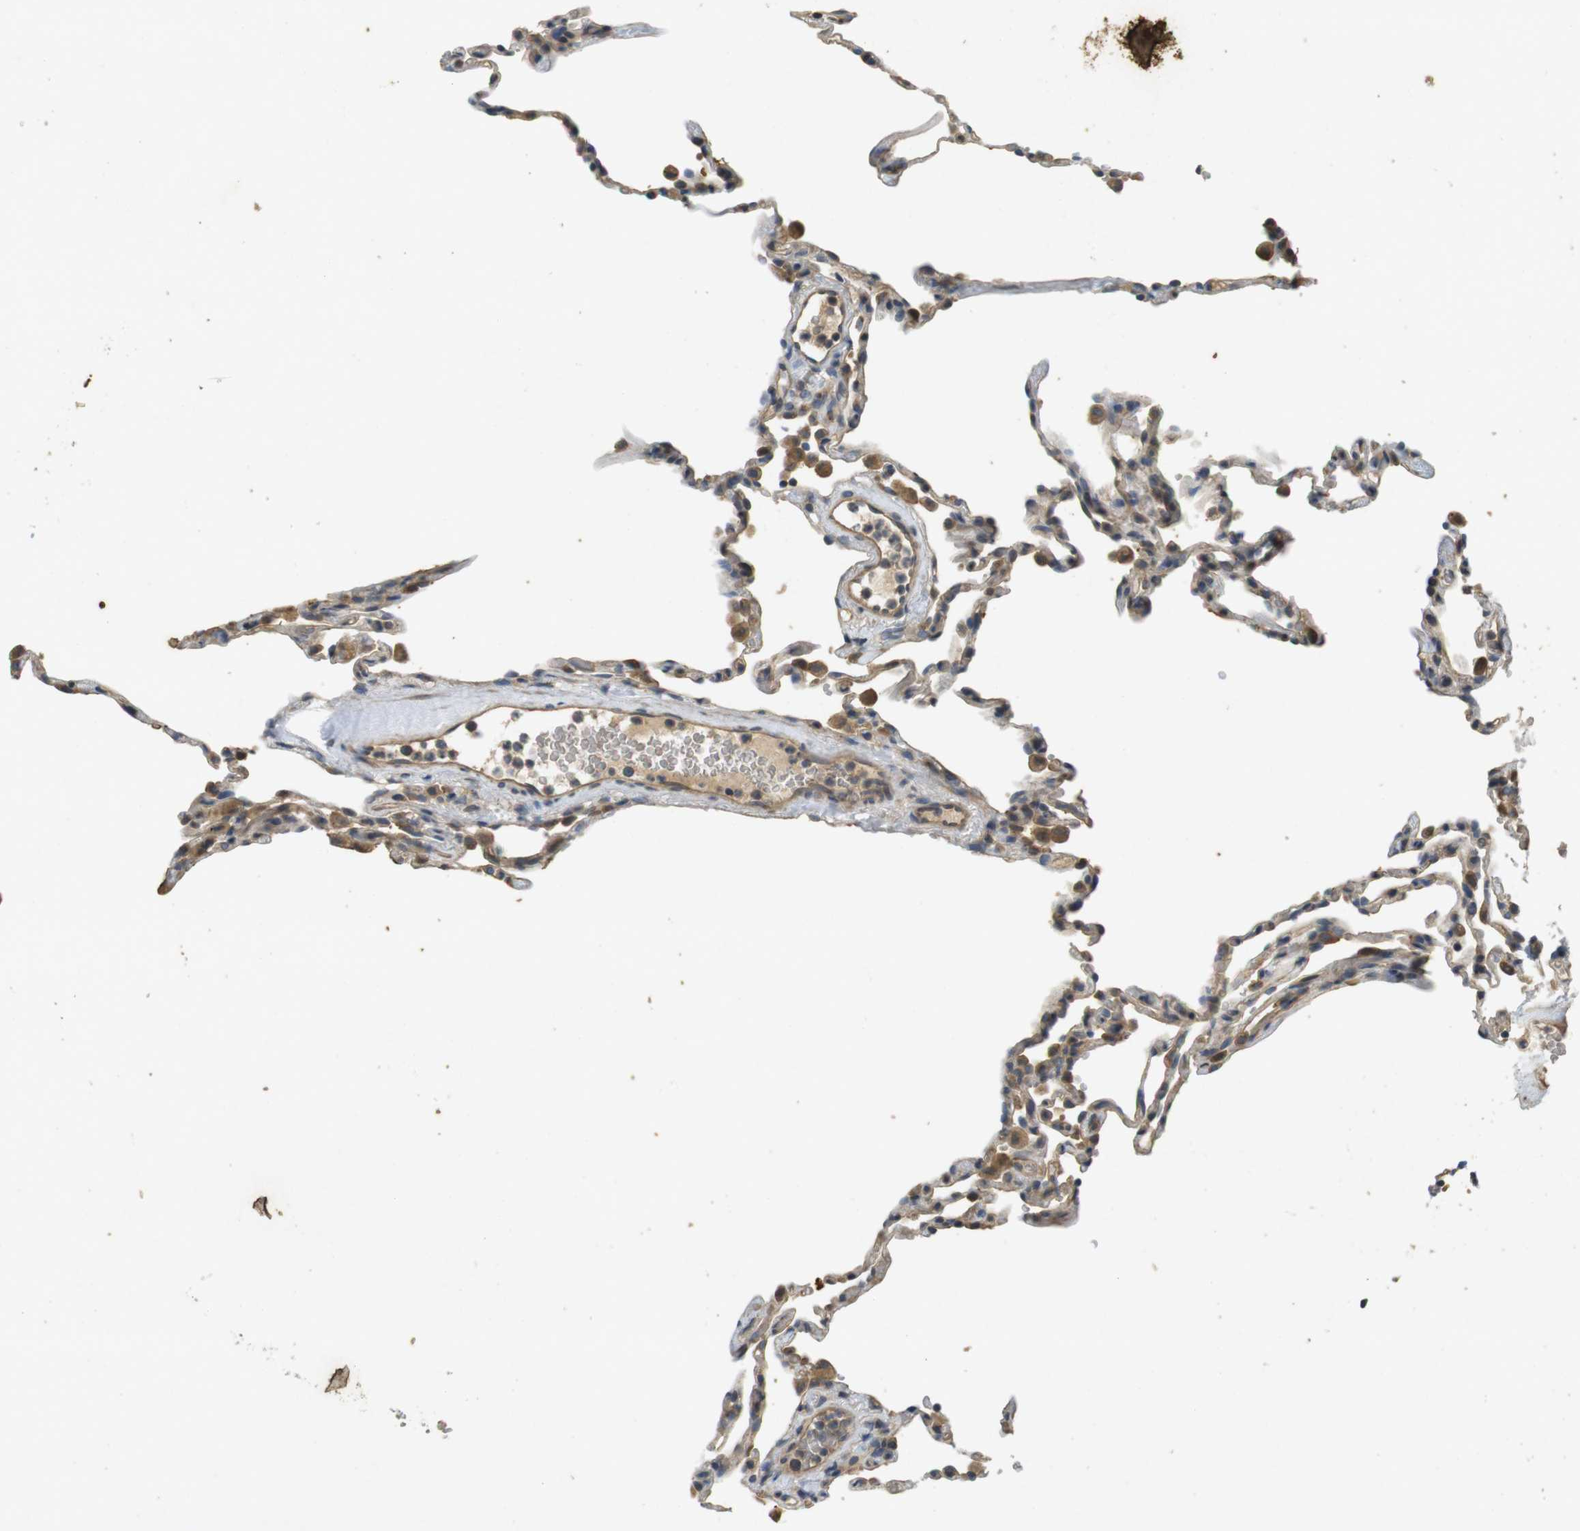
{"staining": {"intensity": "weak", "quantity": "25%-75%", "location": "cytoplasmic/membranous"}, "tissue": "lung", "cell_type": "Alveolar cells", "image_type": "normal", "snomed": [{"axis": "morphology", "description": "Normal tissue, NOS"}, {"axis": "topography", "description": "Lung"}], "caption": "This image displays IHC staining of unremarkable human lung, with low weak cytoplasmic/membranous expression in about 25%-75% of alveolar cells.", "gene": "CLTC", "patient": {"sex": "male", "age": 59}}